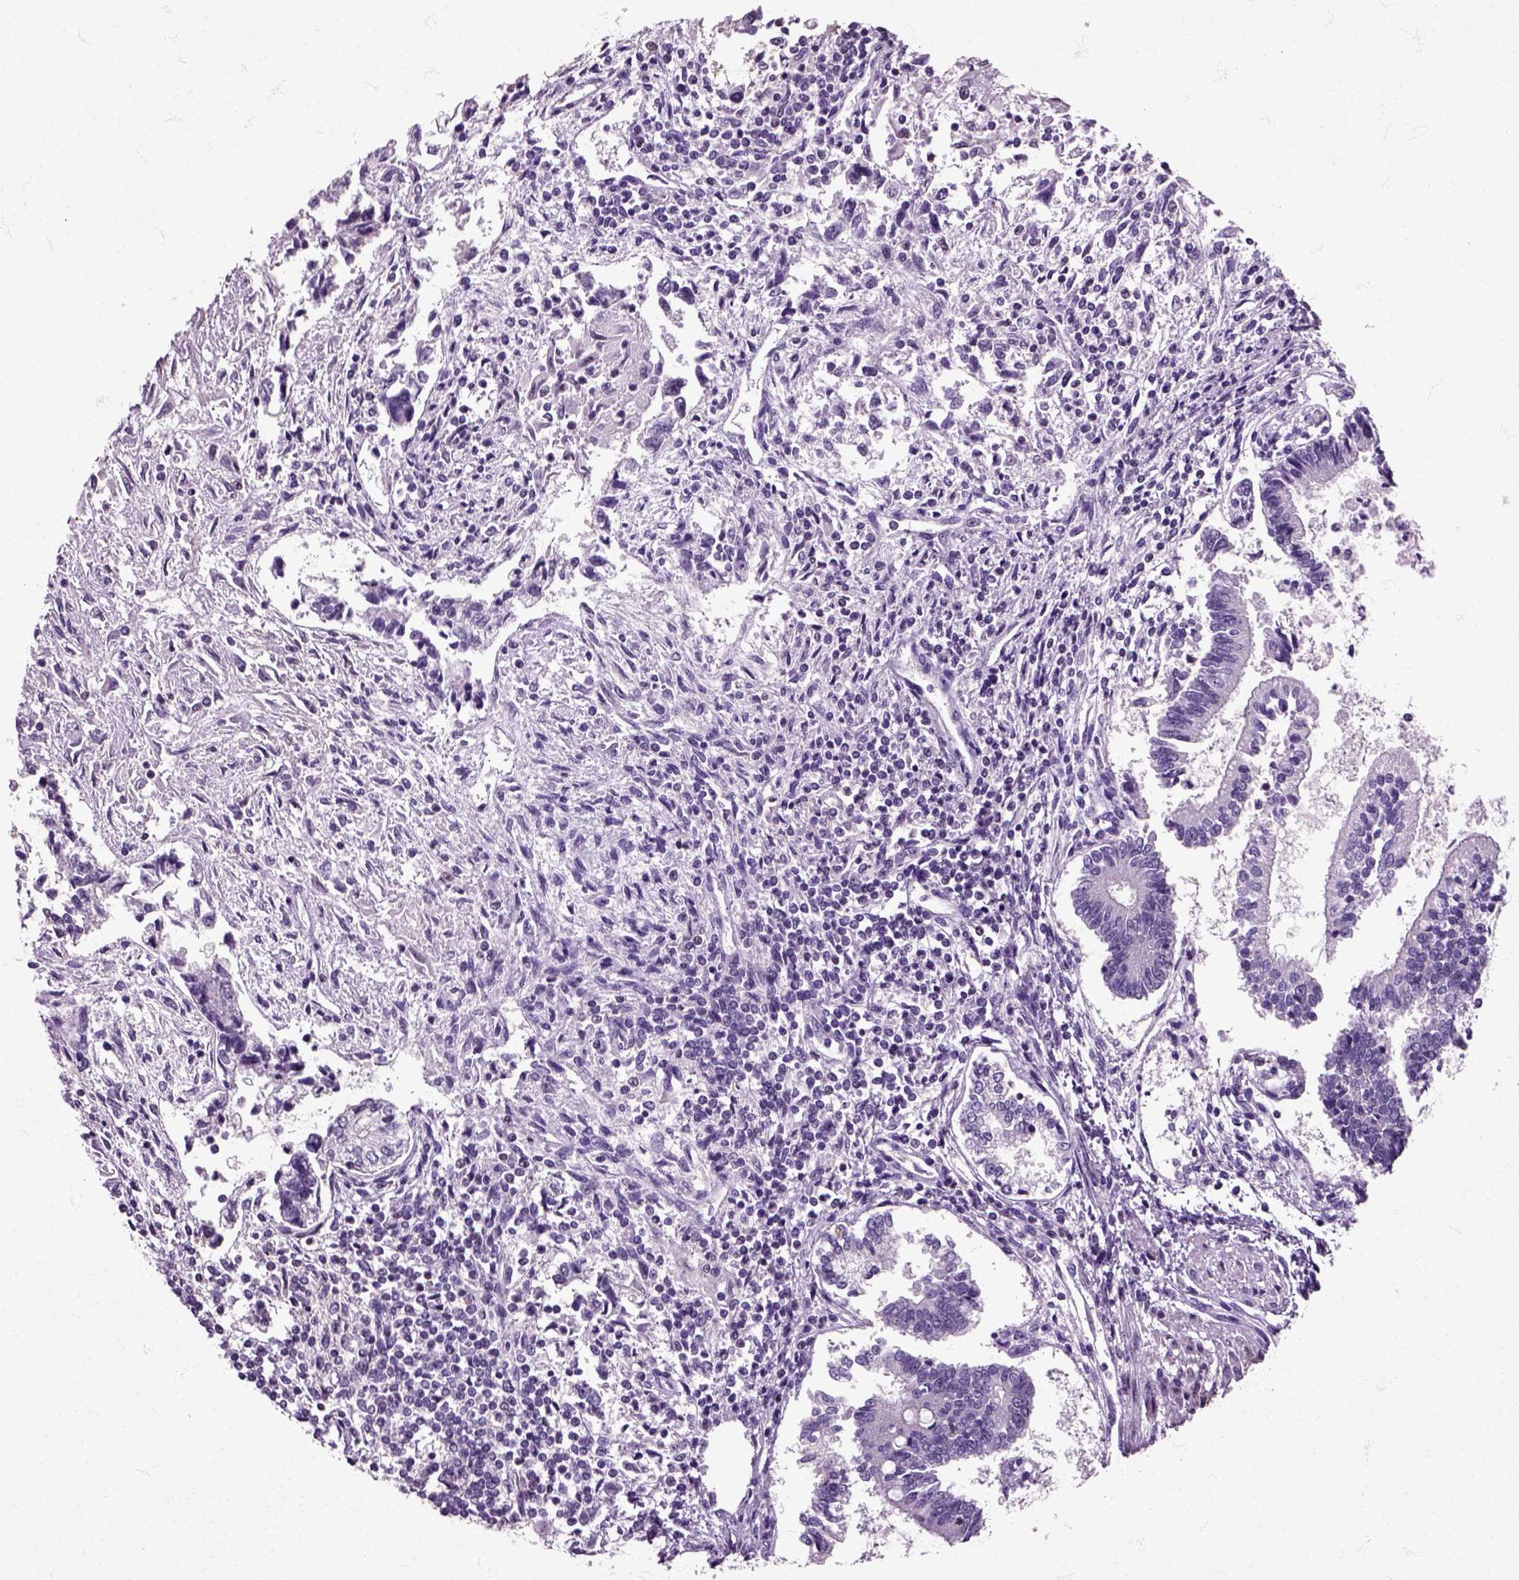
{"staining": {"intensity": "negative", "quantity": "none", "location": "none"}, "tissue": "testis cancer", "cell_type": "Tumor cells", "image_type": "cancer", "snomed": [{"axis": "morphology", "description": "Carcinoma, Embryonal, NOS"}, {"axis": "topography", "description": "Testis"}], "caption": "IHC image of neoplastic tissue: human testis embryonal carcinoma stained with DAB displays no significant protein positivity in tumor cells.", "gene": "HSPA2", "patient": {"sex": "male", "age": 37}}